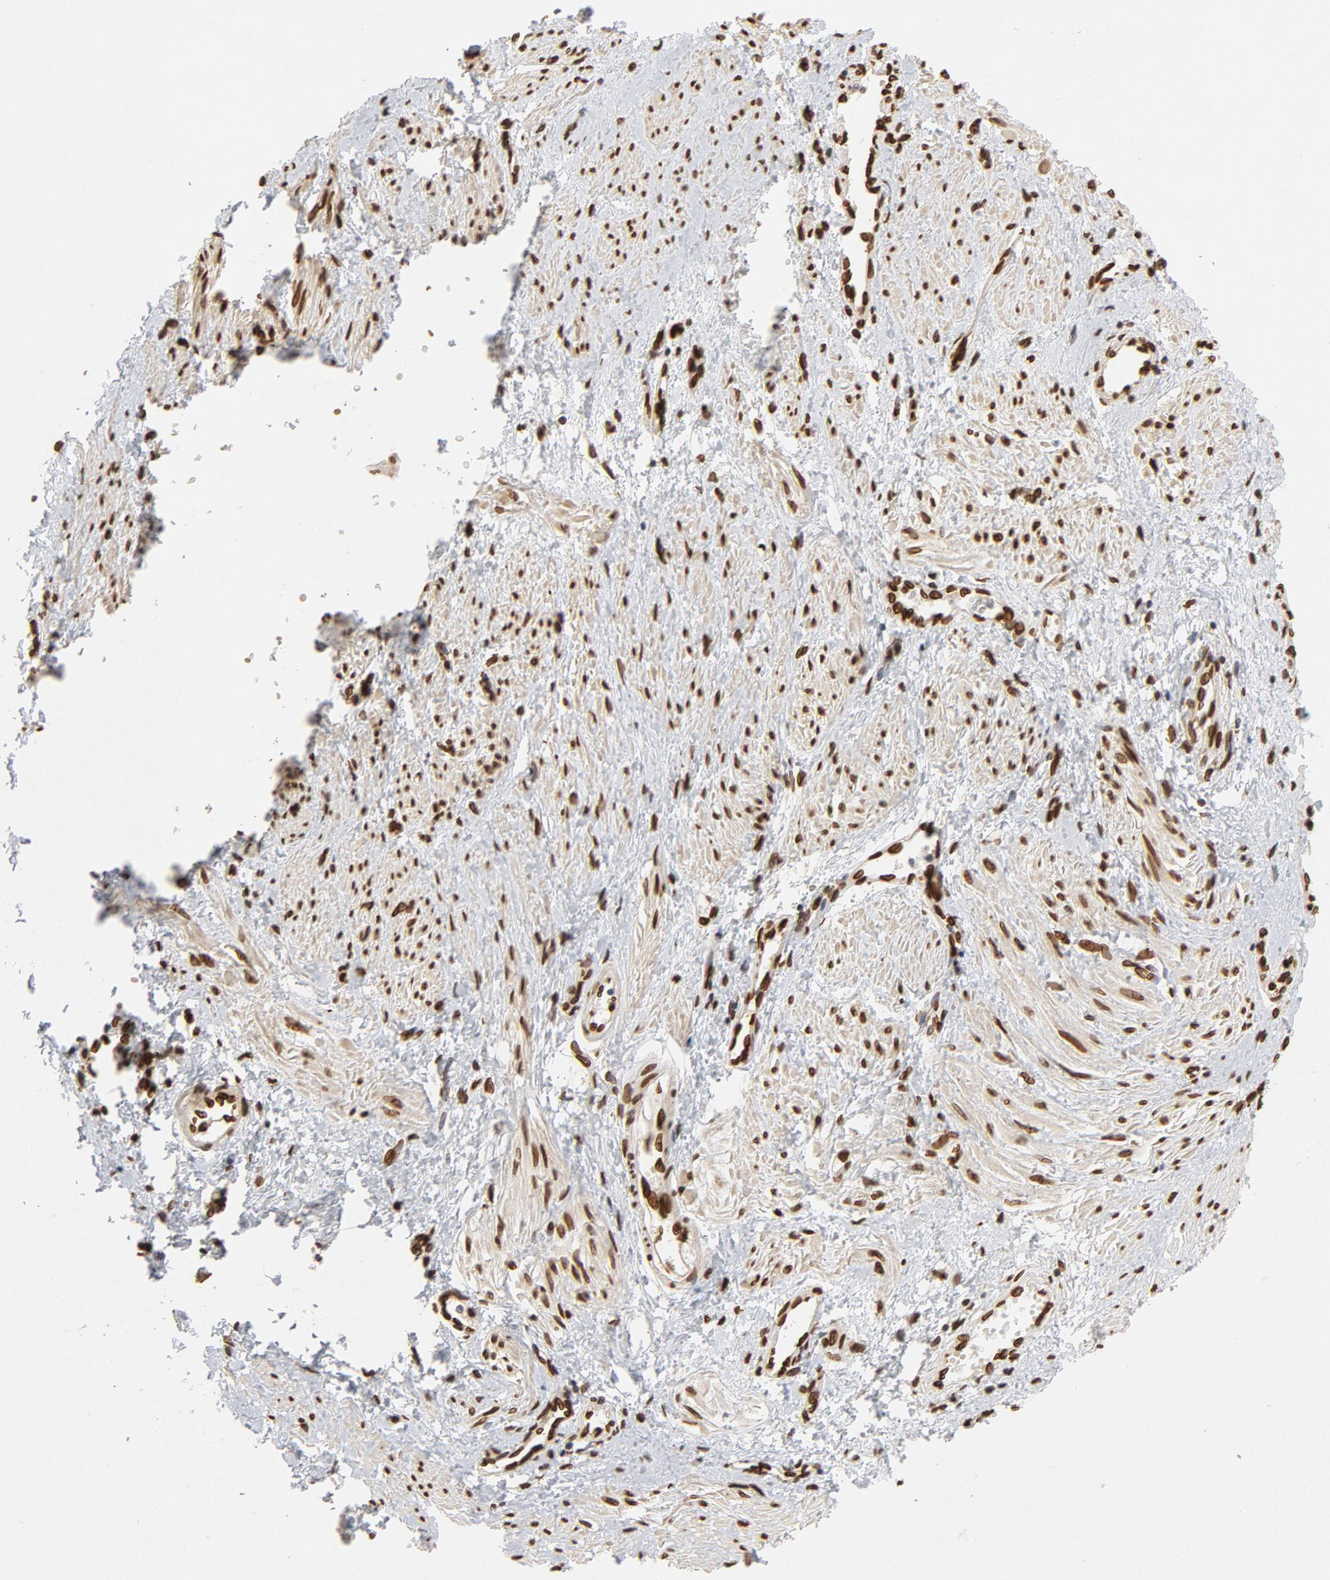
{"staining": {"intensity": "strong", "quantity": ">75%", "location": "cytoplasmic/membranous,nuclear"}, "tissue": "smooth muscle", "cell_type": "Smooth muscle cells", "image_type": "normal", "snomed": [{"axis": "morphology", "description": "Normal tissue, NOS"}, {"axis": "topography", "description": "Smooth muscle"}, {"axis": "topography", "description": "Uterus"}], "caption": "IHC (DAB (3,3'-diaminobenzidine)) staining of unremarkable smooth muscle displays strong cytoplasmic/membranous,nuclear protein positivity in about >75% of smooth muscle cells.", "gene": "LMNA", "patient": {"sex": "female", "age": 39}}